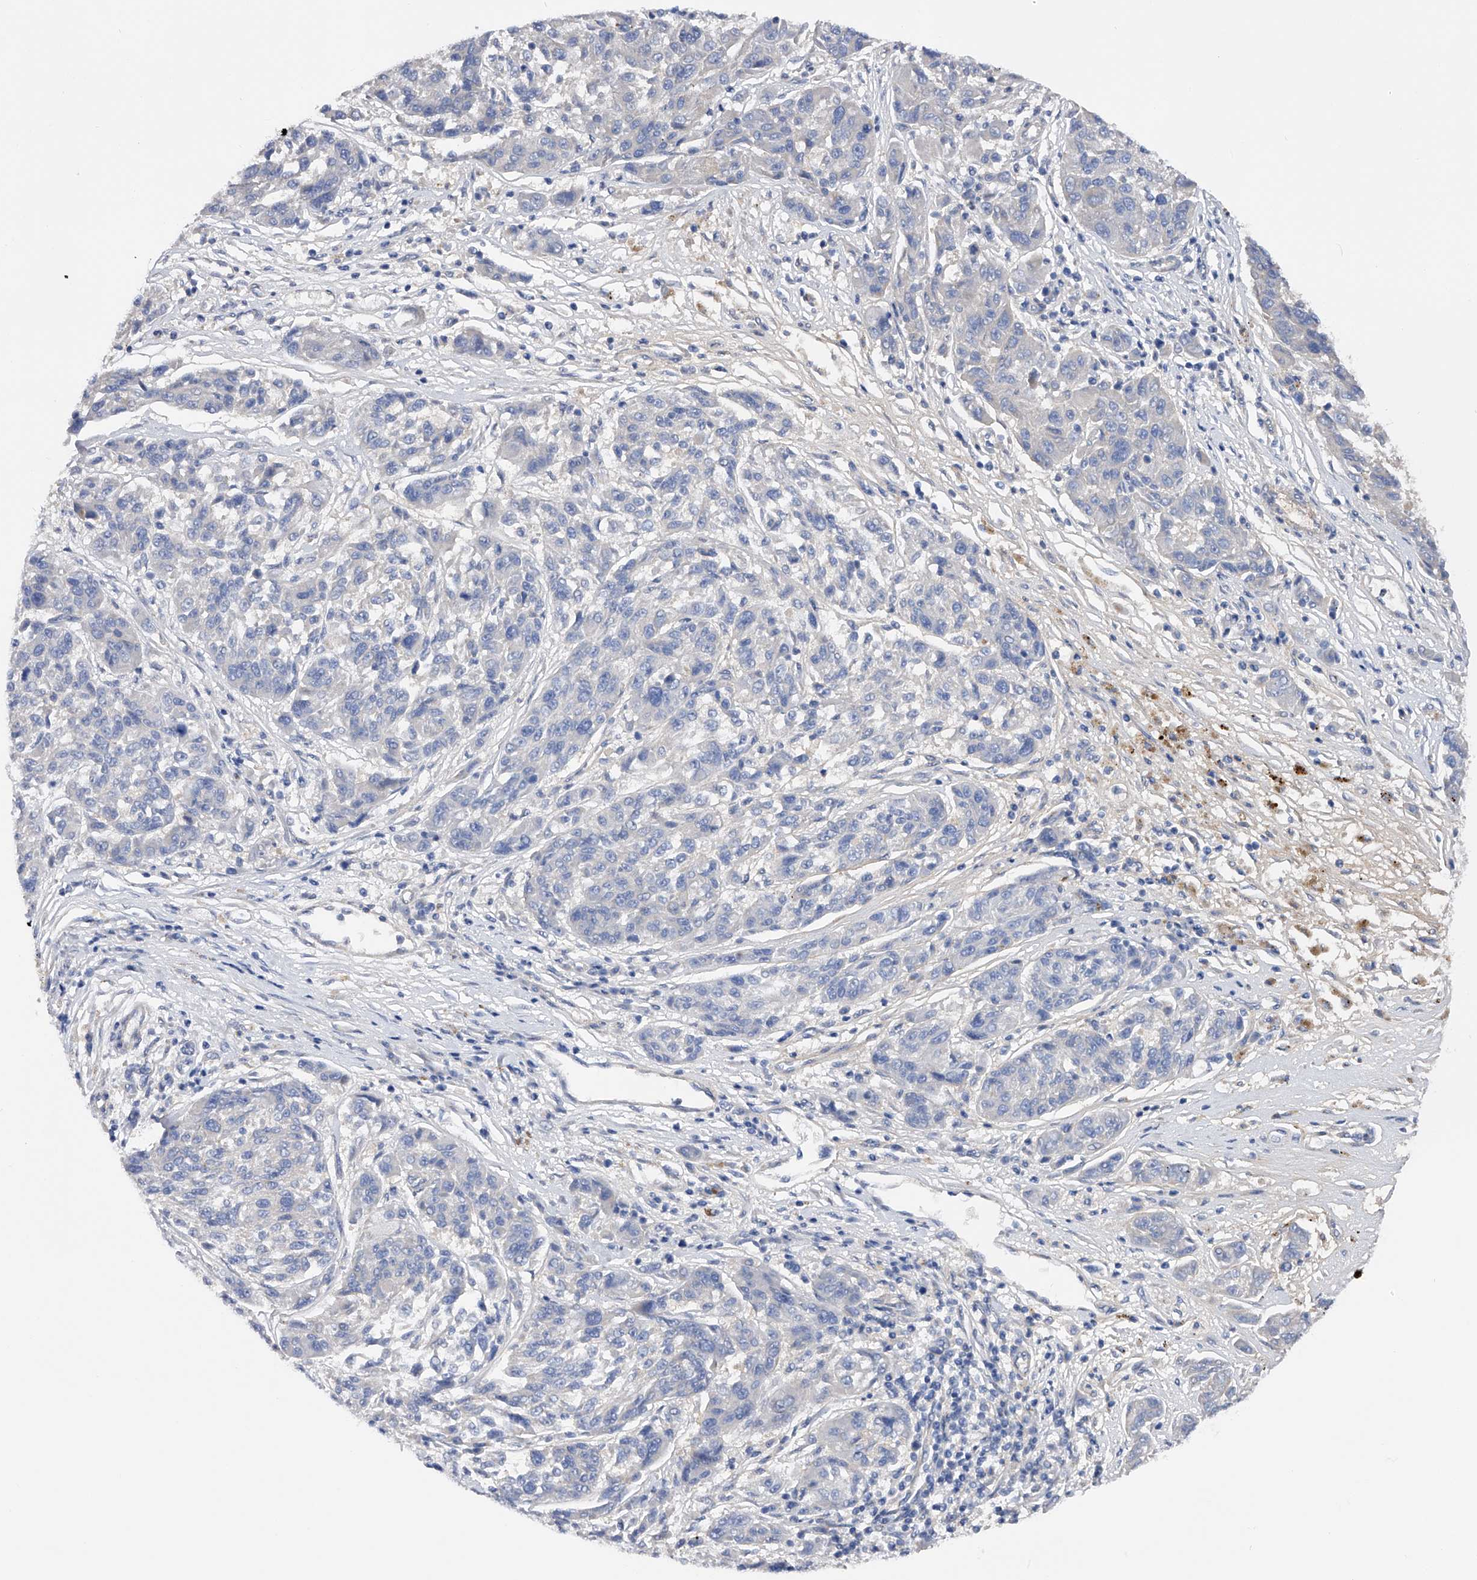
{"staining": {"intensity": "negative", "quantity": "none", "location": "none"}, "tissue": "melanoma", "cell_type": "Tumor cells", "image_type": "cancer", "snomed": [{"axis": "morphology", "description": "Malignant melanoma, NOS"}, {"axis": "topography", "description": "Skin"}], "caption": "Immunohistochemical staining of human melanoma exhibits no significant positivity in tumor cells.", "gene": "RWDD2A", "patient": {"sex": "male", "age": 53}}